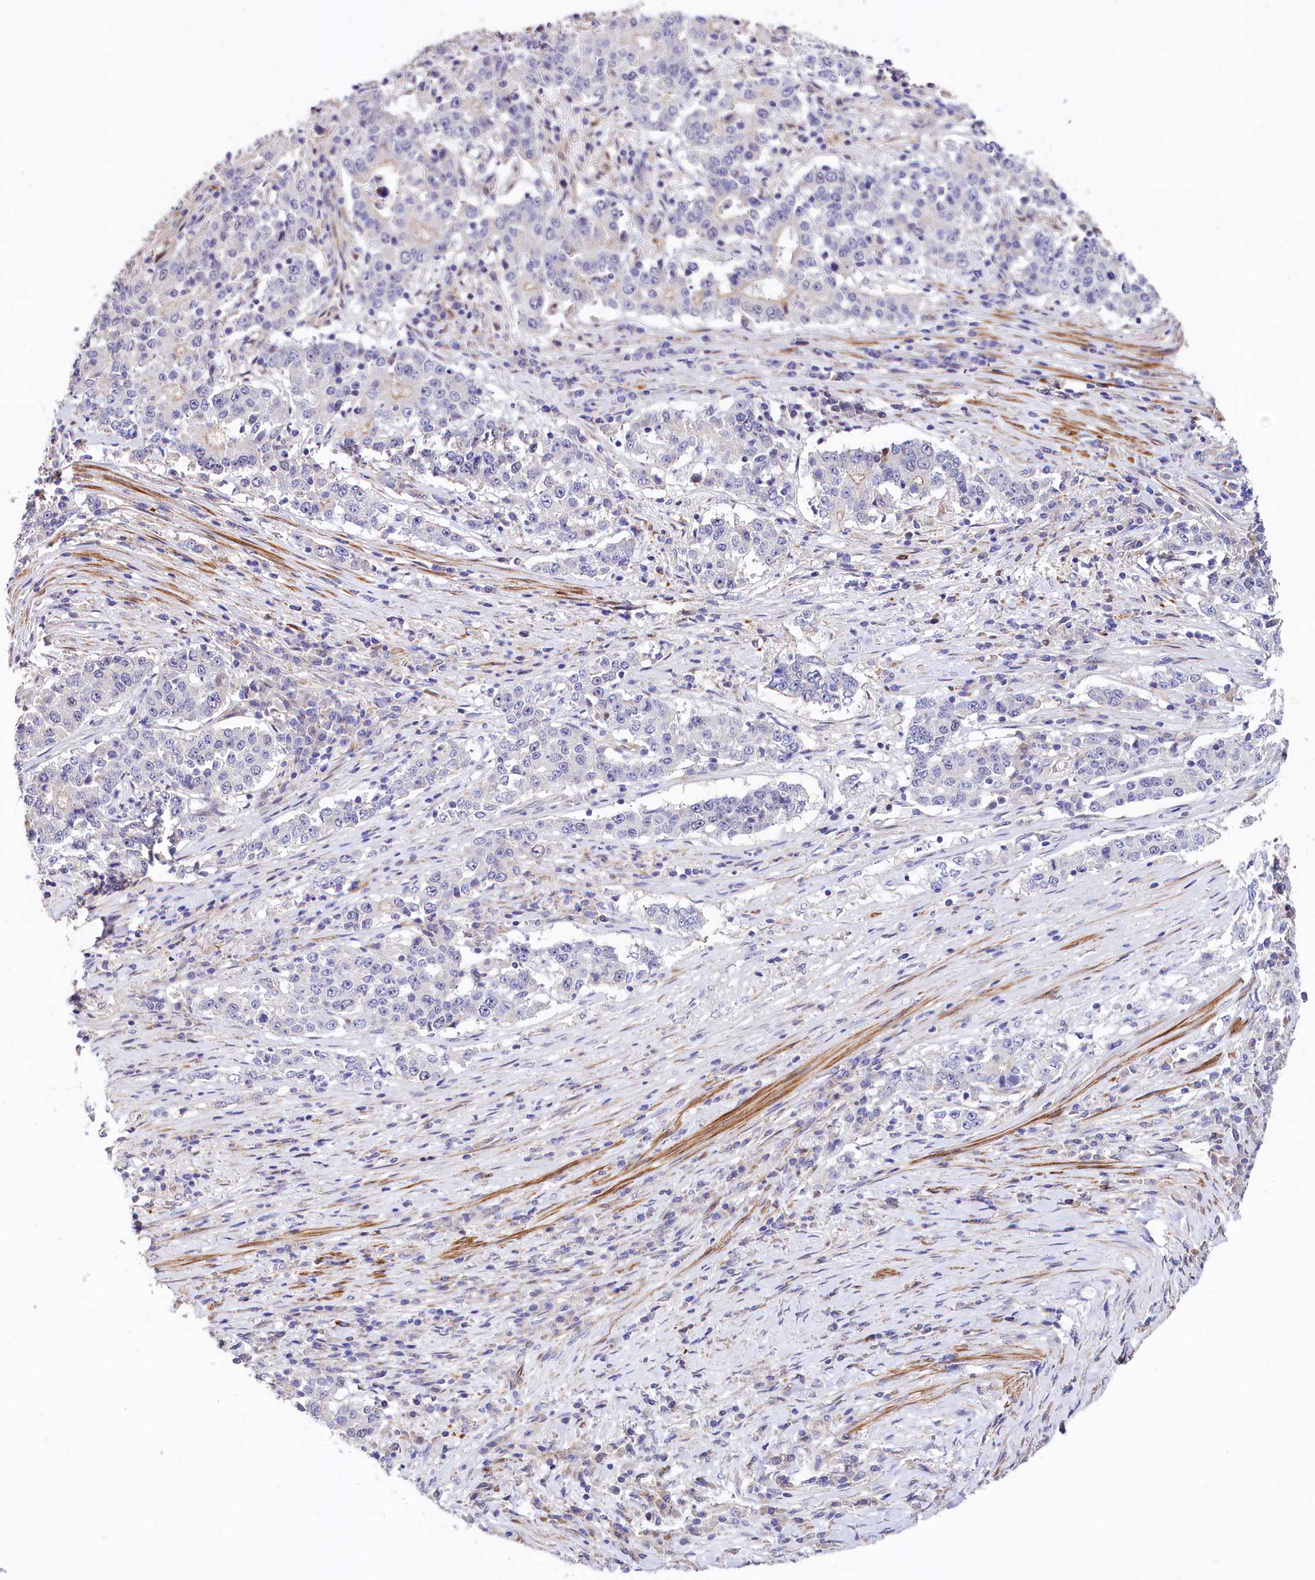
{"staining": {"intensity": "negative", "quantity": "none", "location": "none"}, "tissue": "stomach cancer", "cell_type": "Tumor cells", "image_type": "cancer", "snomed": [{"axis": "morphology", "description": "Adenocarcinoma, NOS"}, {"axis": "topography", "description": "Stomach"}], "caption": "The image reveals no significant staining in tumor cells of stomach cancer (adenocarcinoma).", "gene": "WNT8A", "patient": {"sex": "male", "age": 59}}